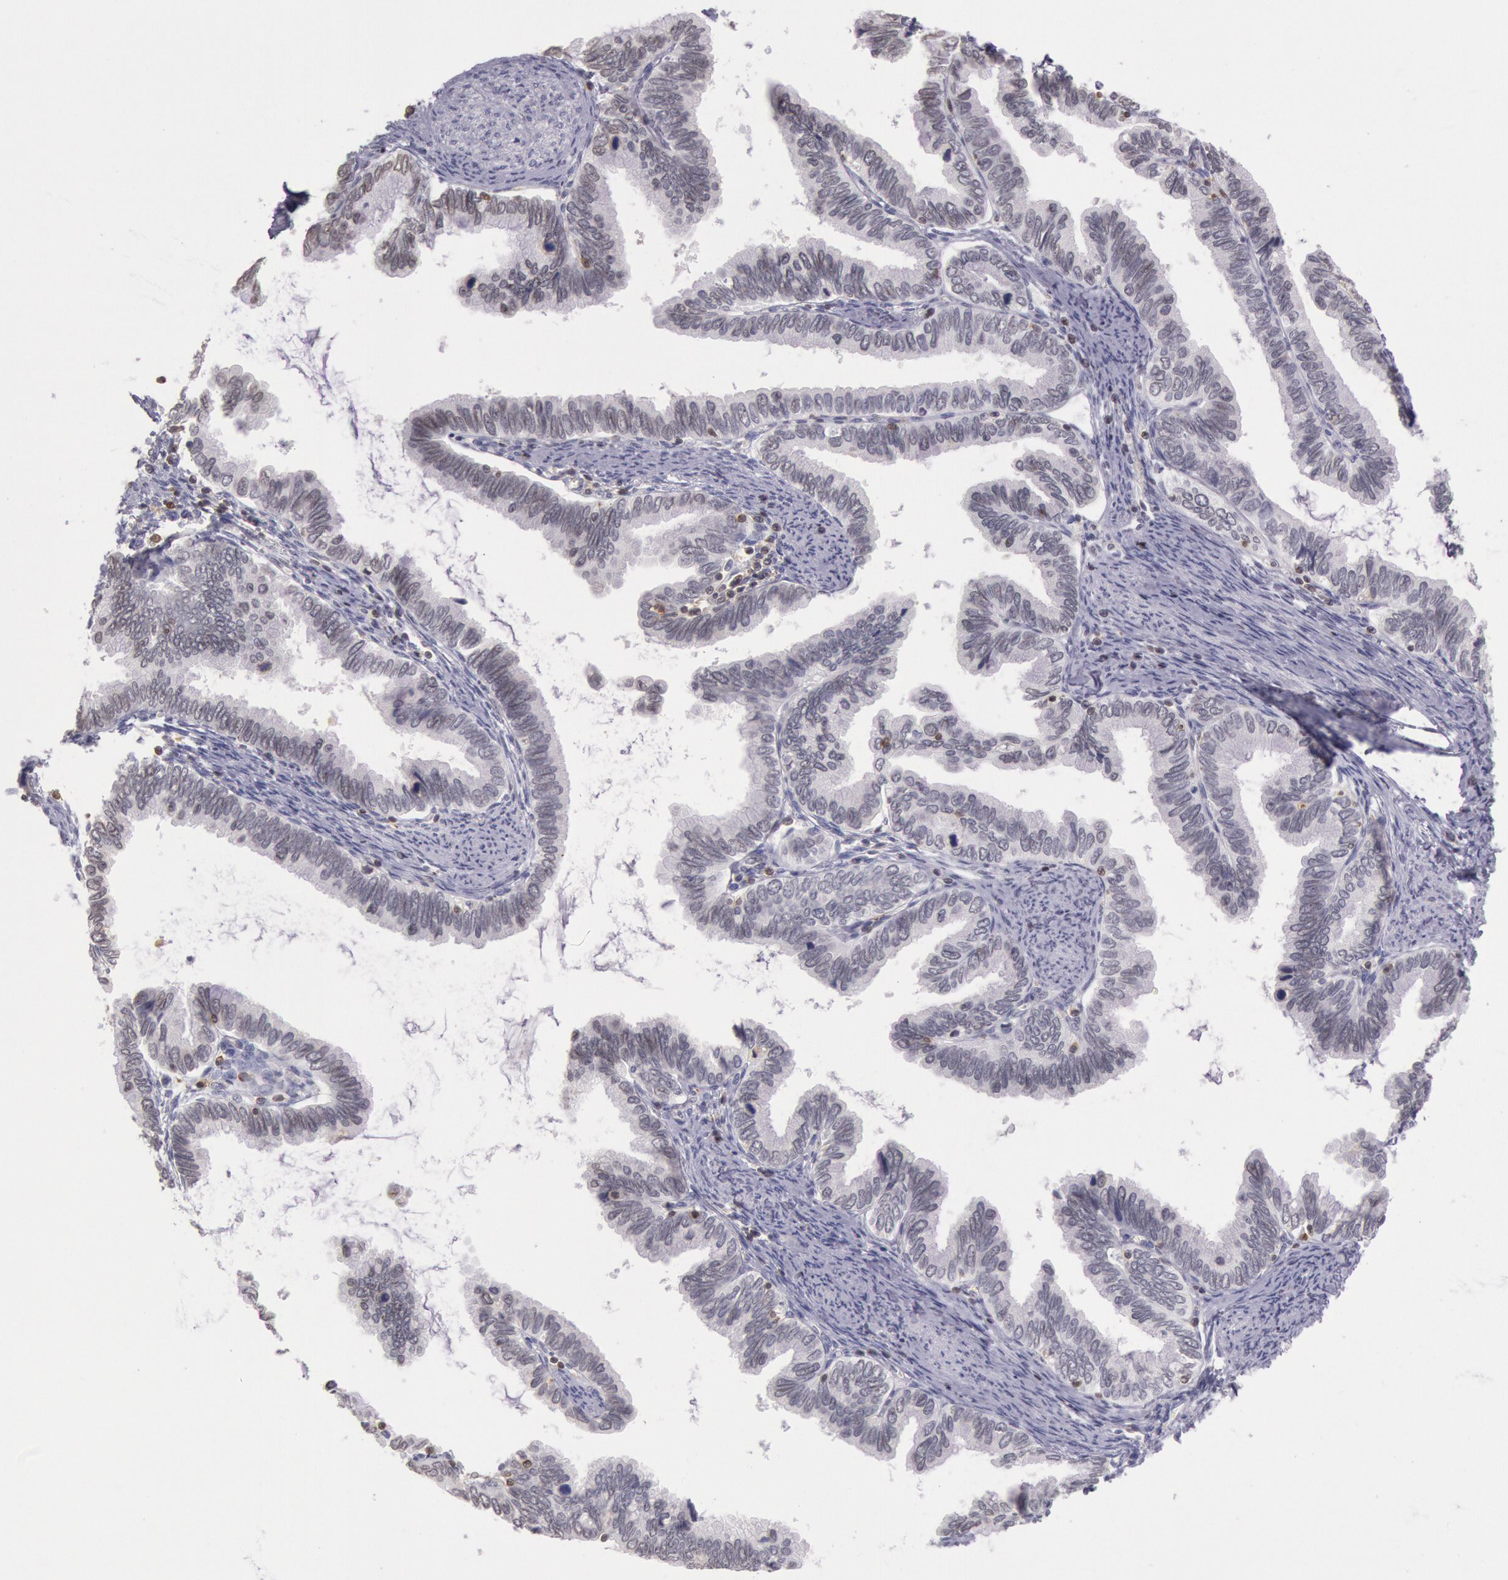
{"staining": {"intensity": "negative", "quantity": "none", "location": "none"}, "tissue": "cervical cancer", "cell_type": "Tumor cells", "image_type": "cancer", "snomed": [{"axis": "morphology", "description": "Adenocarcinoma, NOS"}, {"axis": "topography", "description": "Cervix"}], "caption": "Image shows no significant protein positivity in tumor cells of cervical cancer.", "gene": "HIF1A", "patient": {"sex": "female", "age": 49}}